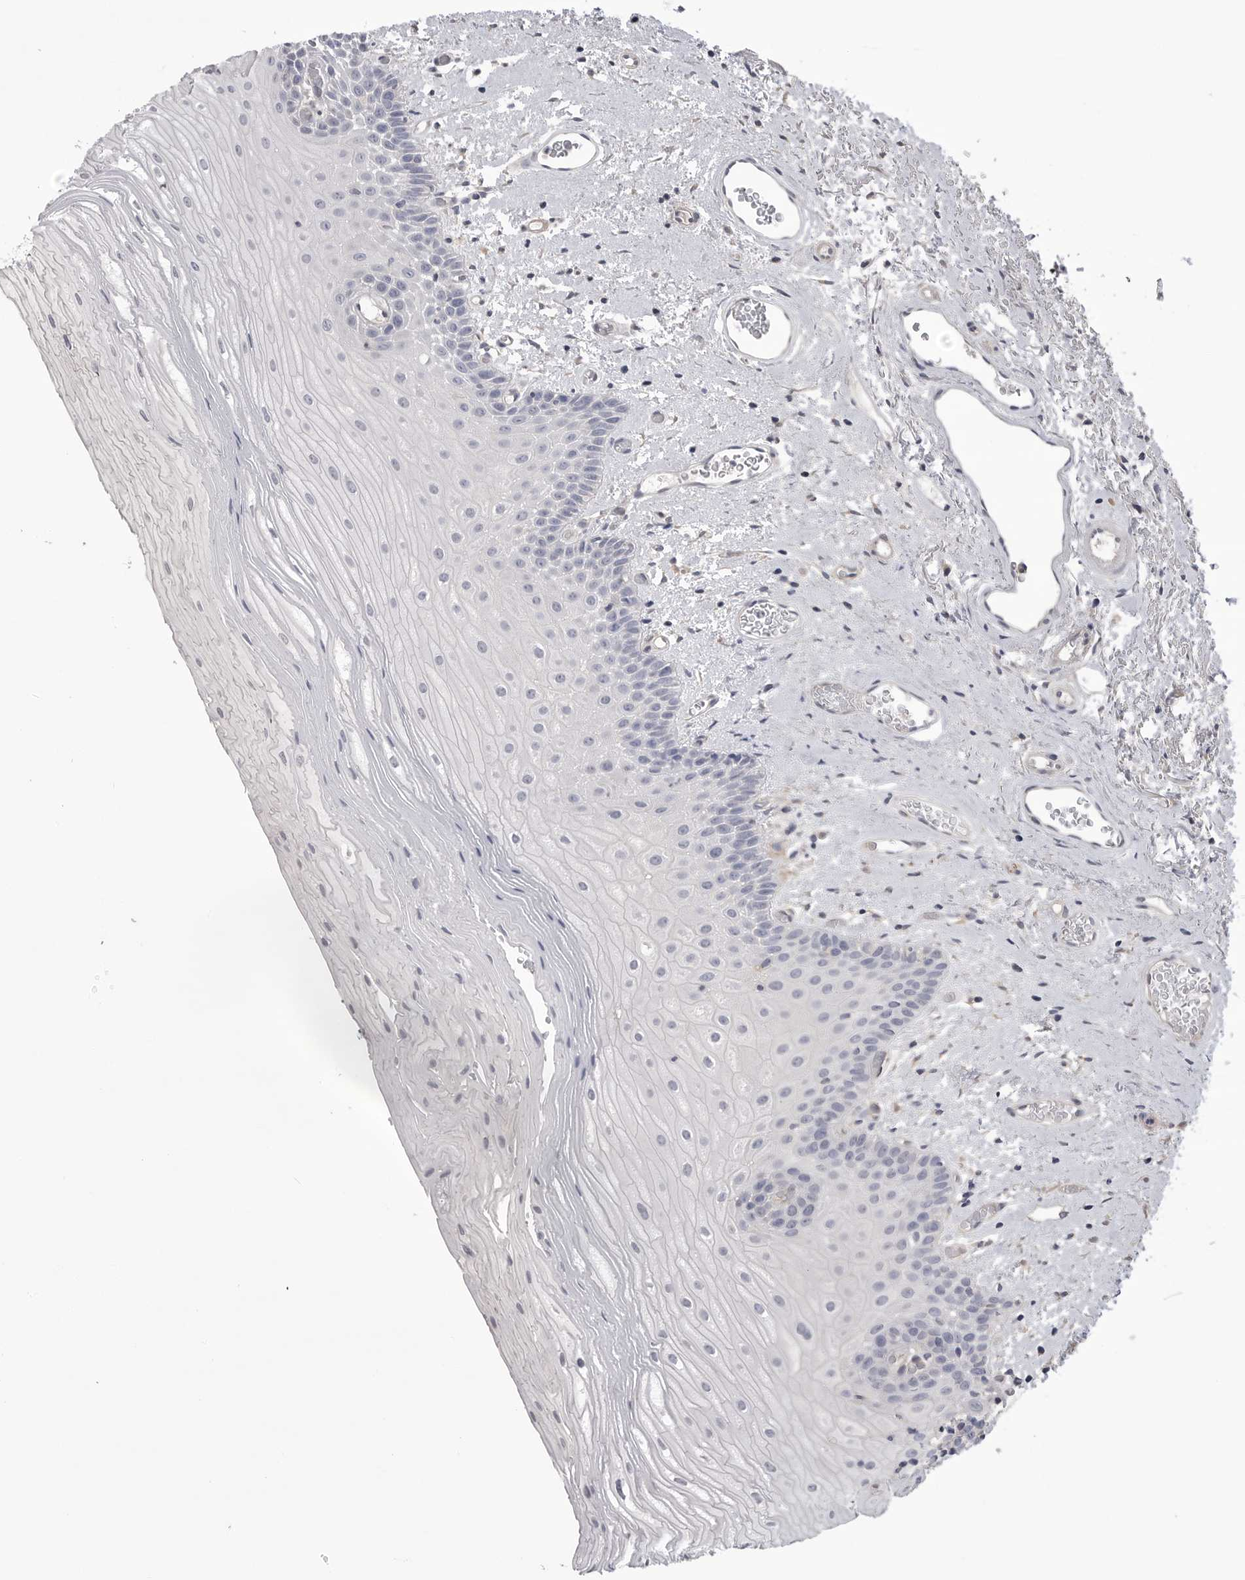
{"staining": {"intensity": "negative", "quantity": "none", "location": "none"}, "tissue": "oral mucosa", "cell_type": "Squamous epithelial cells", "image_type": "normal", "snomed": [{"axis": "morphology", "description": "Normal tissue, NOS"}, {"axis": "topography", "description": "Oral tissue"}], "caption": "Immunohistochemistry (IHC) photomicrograph of unremarkable human oral mucosa stained for a protein (brown), which demonstrates no expression in squamous epithelial cells.", "gene": "DLGAP3", "patient": {"sex": "male", "age": 52}}